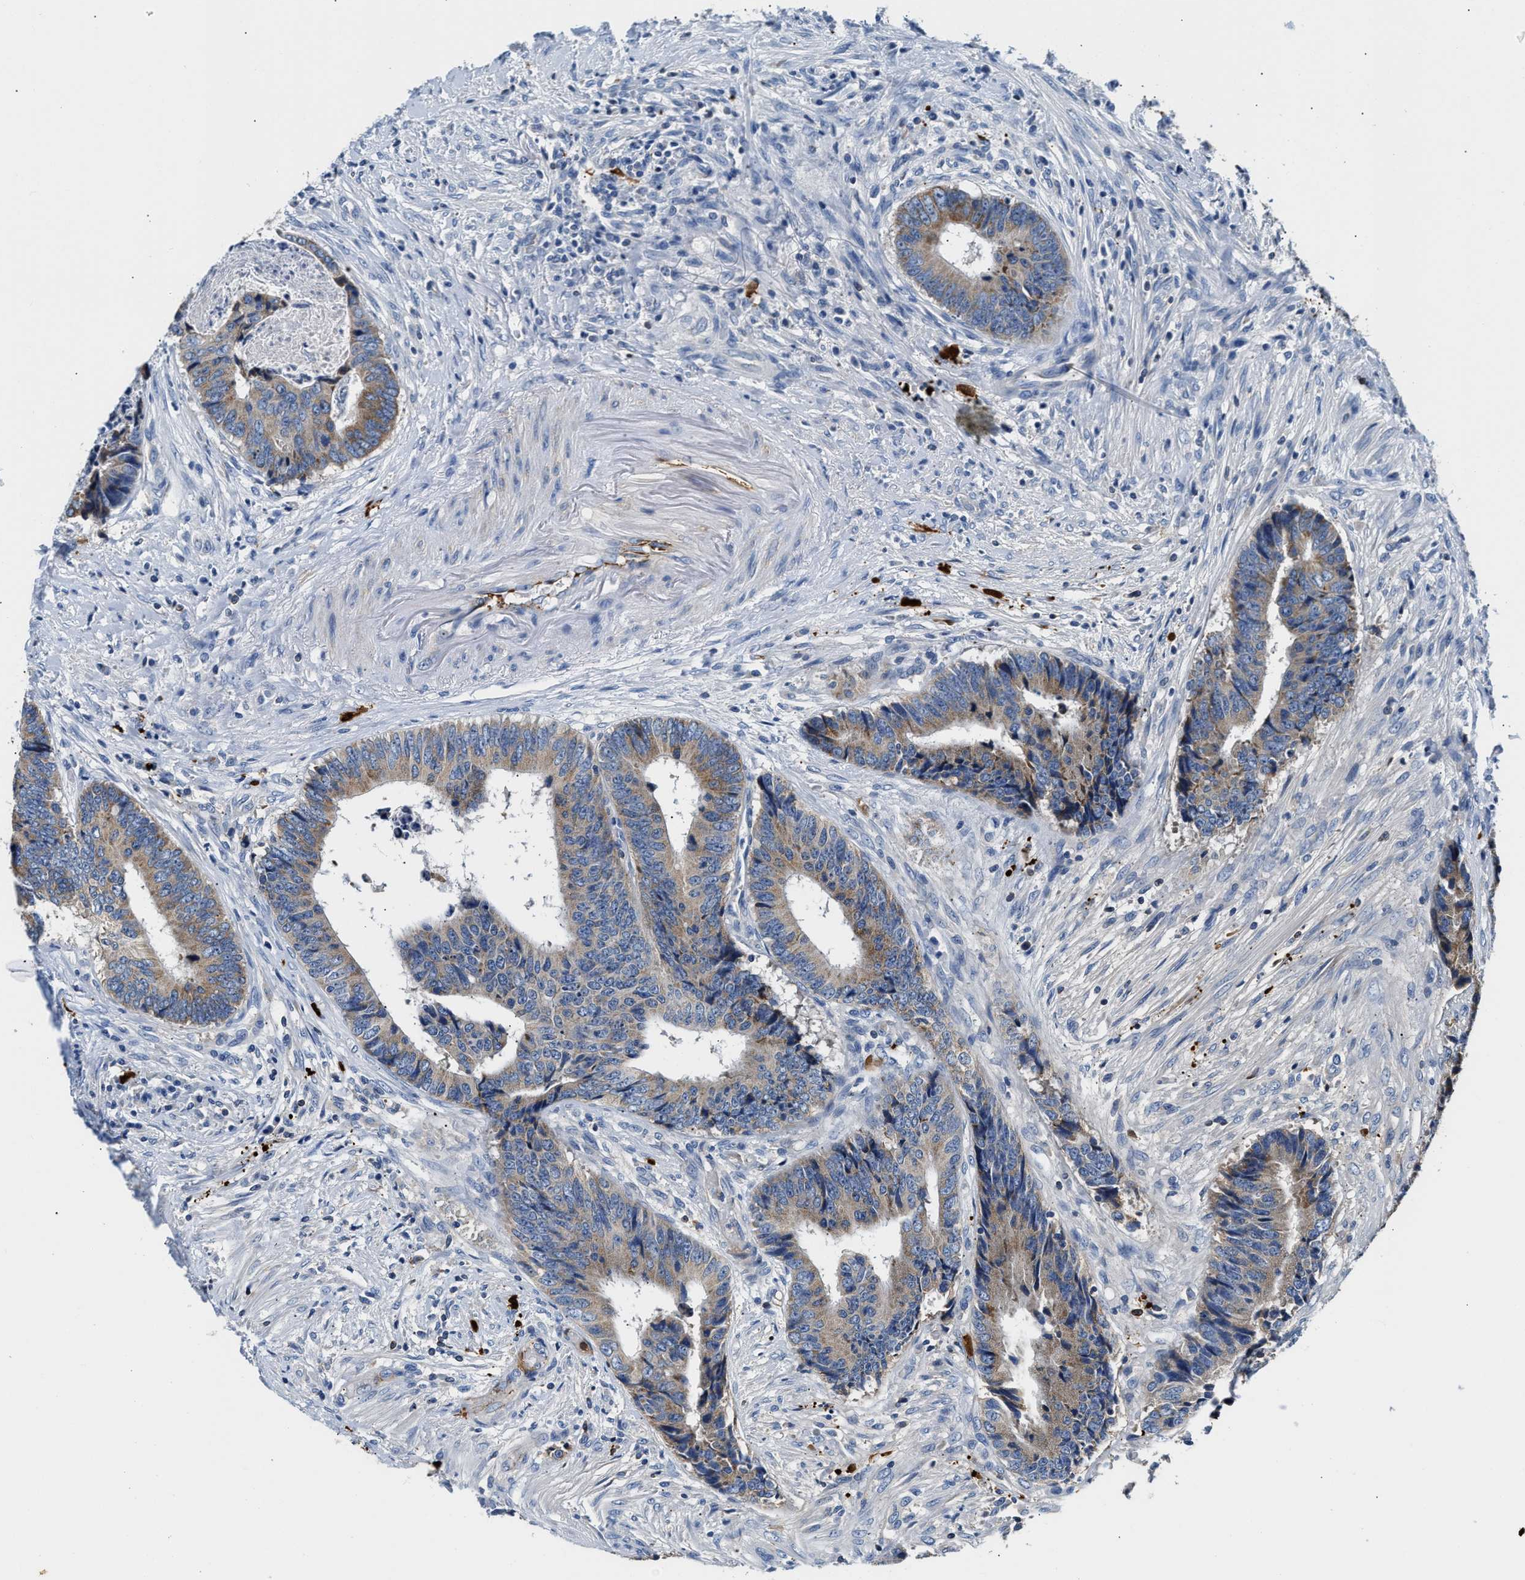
{"staining": {"intensity": "weak", "quantity": "25%-75%", "location": "cytoplasmic/membranous"}, "tissue": "colorectal cancer", "cell_type": "Tumor cells", "image_type": "cancer", "snomed": [{"axis": "morphology", "description": "Adenocarcinoma, NOS"}, {"axis": "topography", "description": "Rectum"}], "caption": "Colorectal cancer stained for a protein (brown) exhibits weak cytoplasmic/membranous positive expression in approximately 25%-75% of tumor cells.", "gene": "TUT7", "patient": {"sex": "male", "age": 84}}